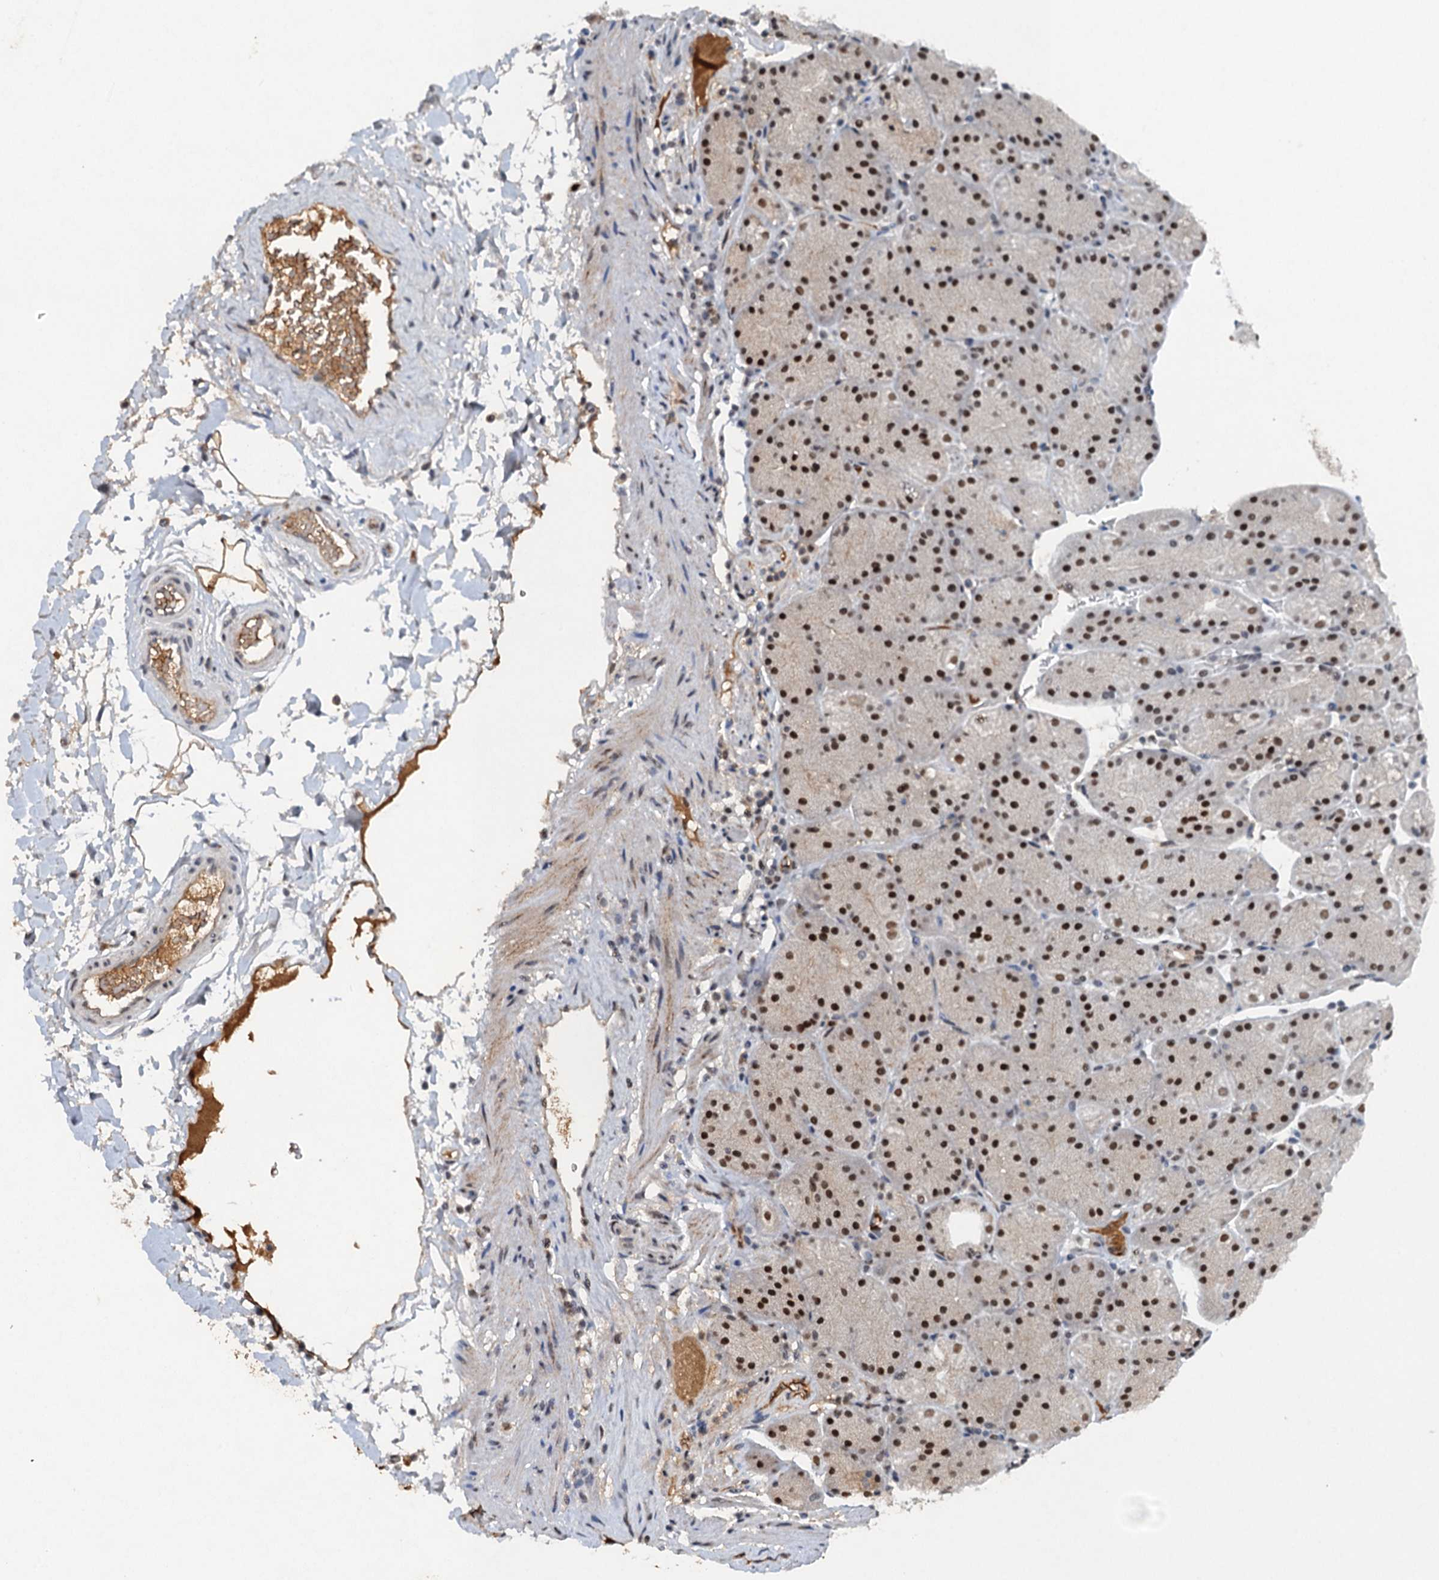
{"staining": {"intensity": "moderate", "quantity": ">75%", "location": "nuclear"}, "tissue": "stomach", "cell_type": "Glandular cells", "image_type": "normal", "snomed": [{"axis": "morphology", "description": "Normal tissue, NOS"}, {"axis": "topography", "description": "Stomach, upper"}, {"axis": "topography", "description": "Stomach, lower"}], "caption": "About >75% of glandular cells in benign human stomach demonstrate moderate nuclear protein expression as visualized by brown immunohistochemical staining.", "gene": "CSTF3", "patient": {"sex": "male", "age": 67}}